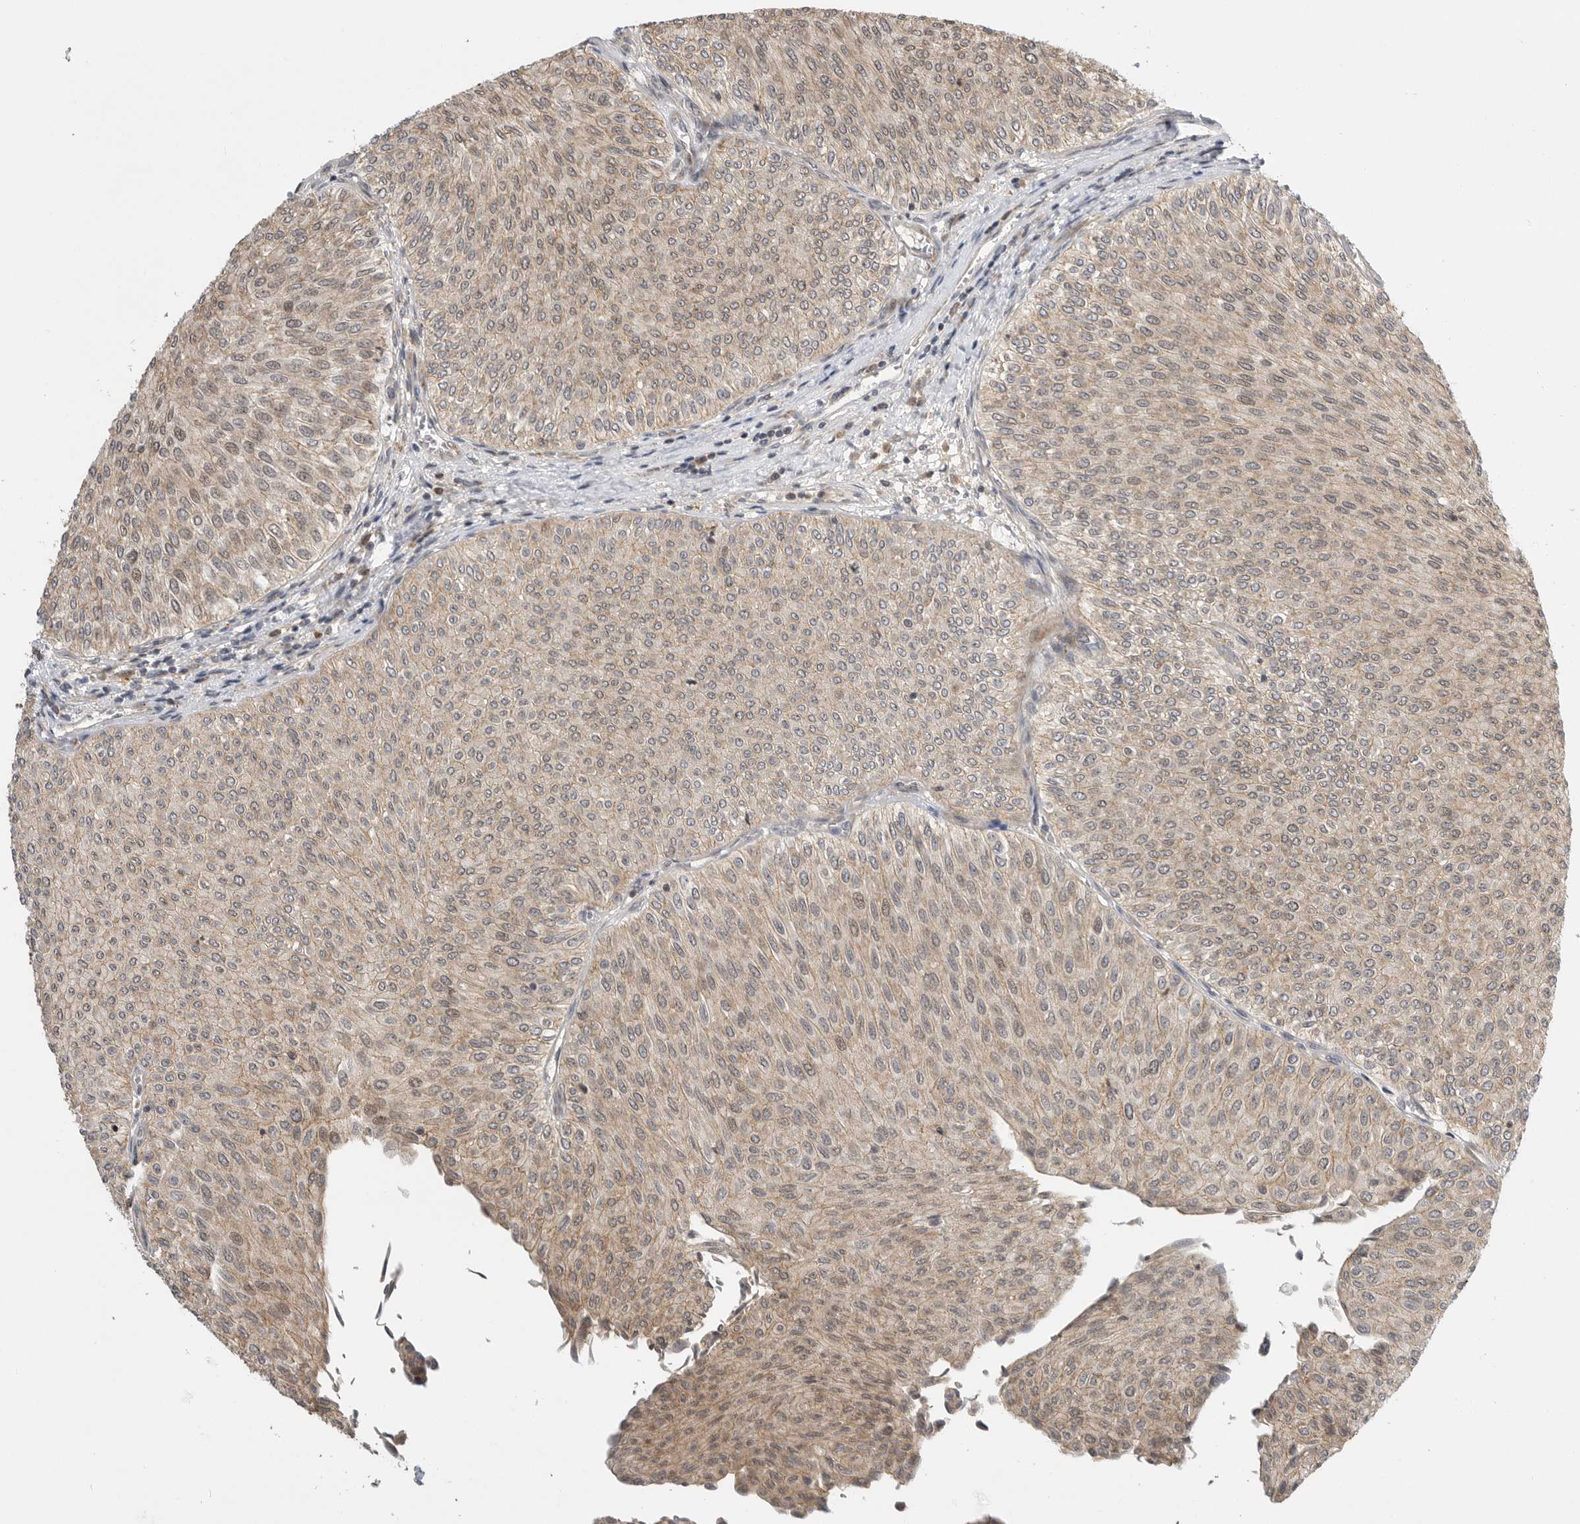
{"staining": {"intensity": "weak", "quantity": ">75%", "location": "cytoplasmic/membranous,nuclear"}, "tissue": "urothelial cancer", "cell_type": "Tumor cells", "image_type": "cancer", "snomed": [{"axis": "morphology", "description": "Urothelial carcinoma, Low grade"}, {"axis": "topography", "description": "Urinary bladder"}], "caption": "The micrograph shows staining of urothelial cancer, revealing weak cytoplasmic/membranous and nuclear protein staining (brown color) within tumor cells. The staining was performed using DAB, with brown indicating positive protein expression. Nuclei are stained blue with hematoxylin.", "gene": "CSNK1G3", "patient": {"sex": "male", "age": 78}}